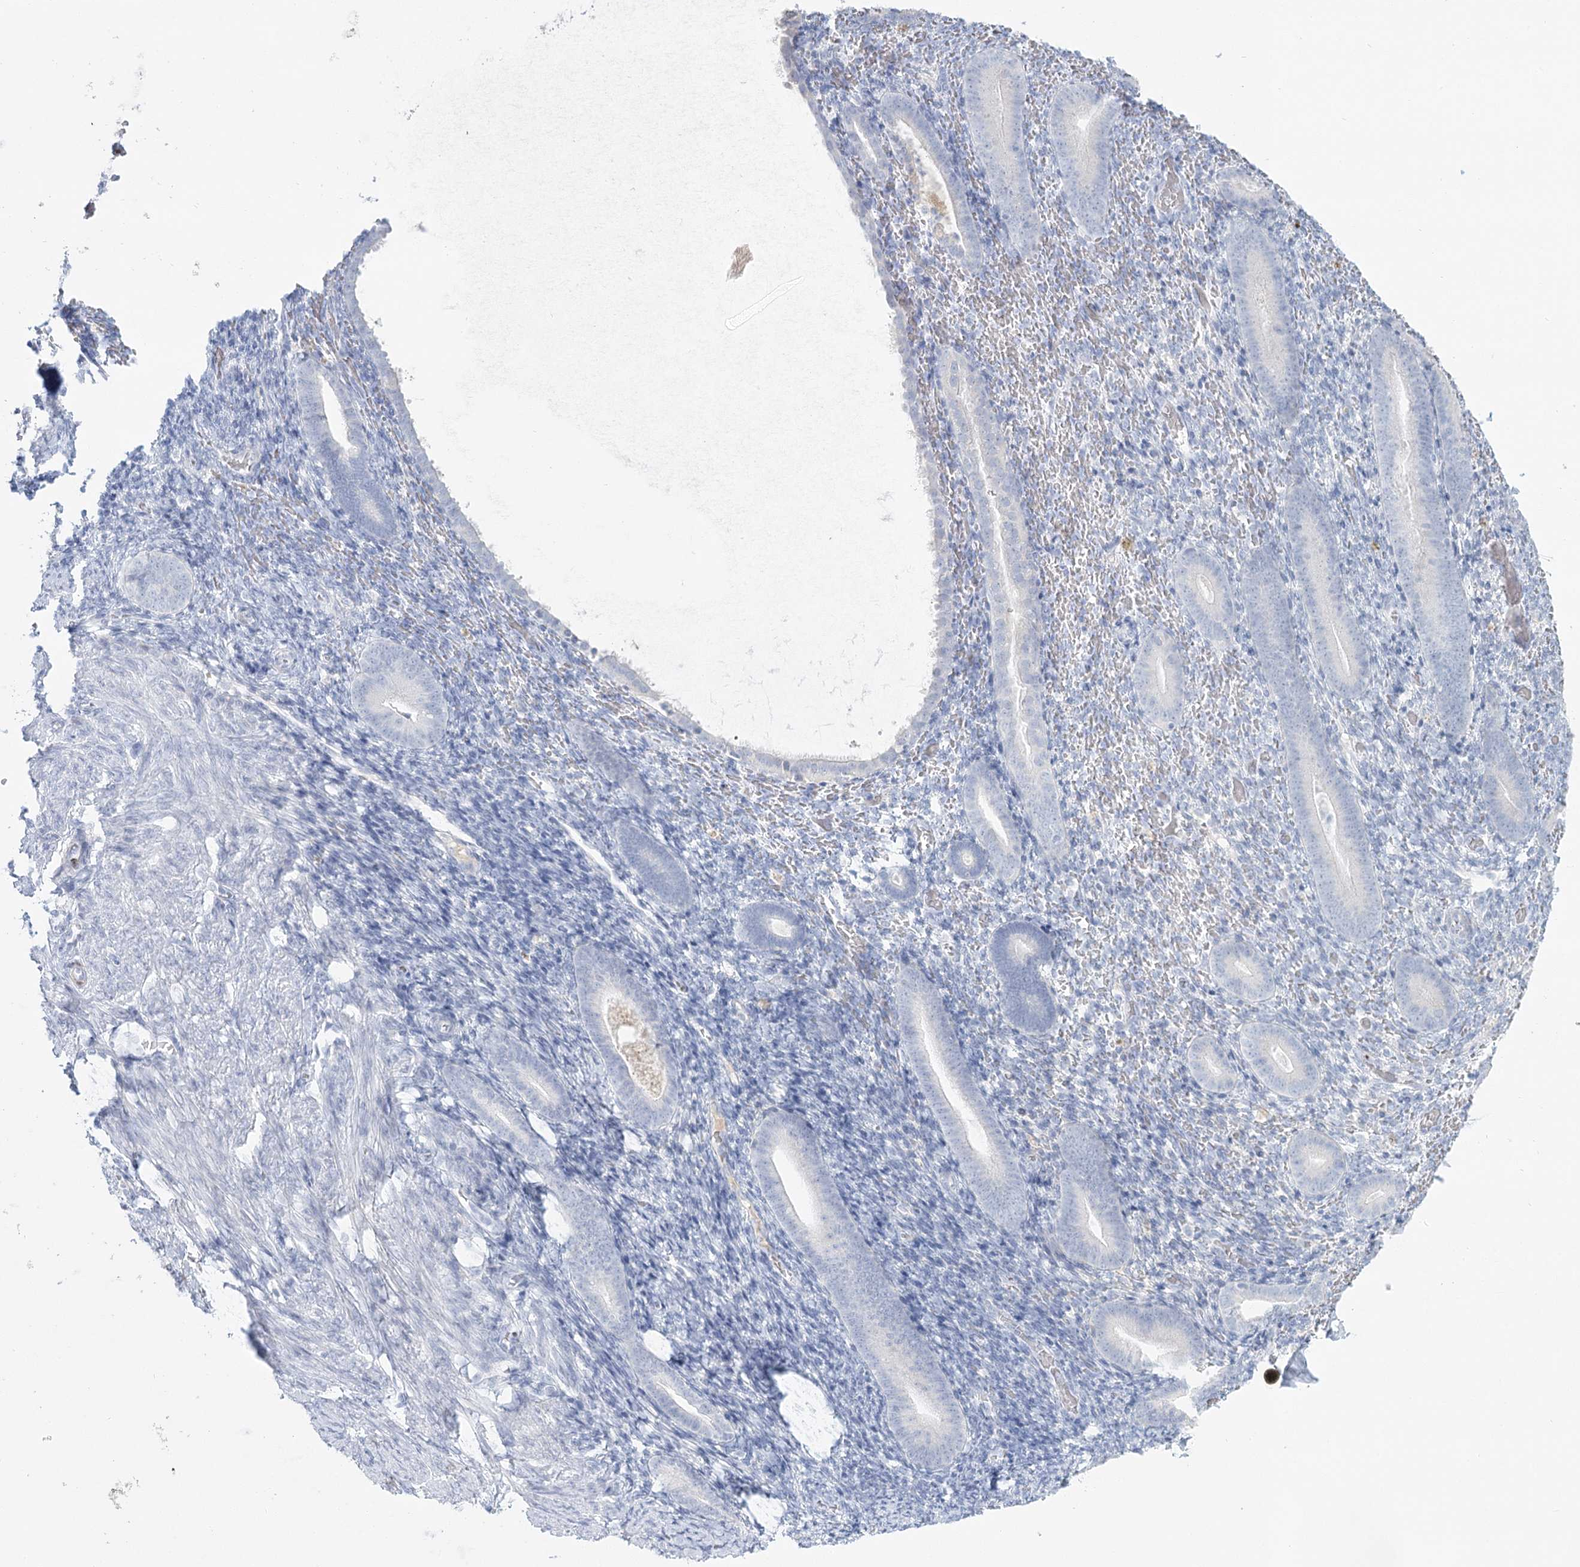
{"staining": {"intensity": "negative", "quantity": "none", "location": "none"}, "tissue": "endometrium", "cell_type": "Cells in endometrial stroma", "image_type": "normal", "snomed": [{"axis": "morphology", "description": "Normal tissue, NOS"}, {"axis": "topography", "description": "Endometrium"}], "caption": "Human endometrium stained for a protein using immunohistochemistry (IHC) reveals no expression in cells in endometrial stroma.", "gene": "DMGDH", "patient": {"sex": "female", "age": 51}}